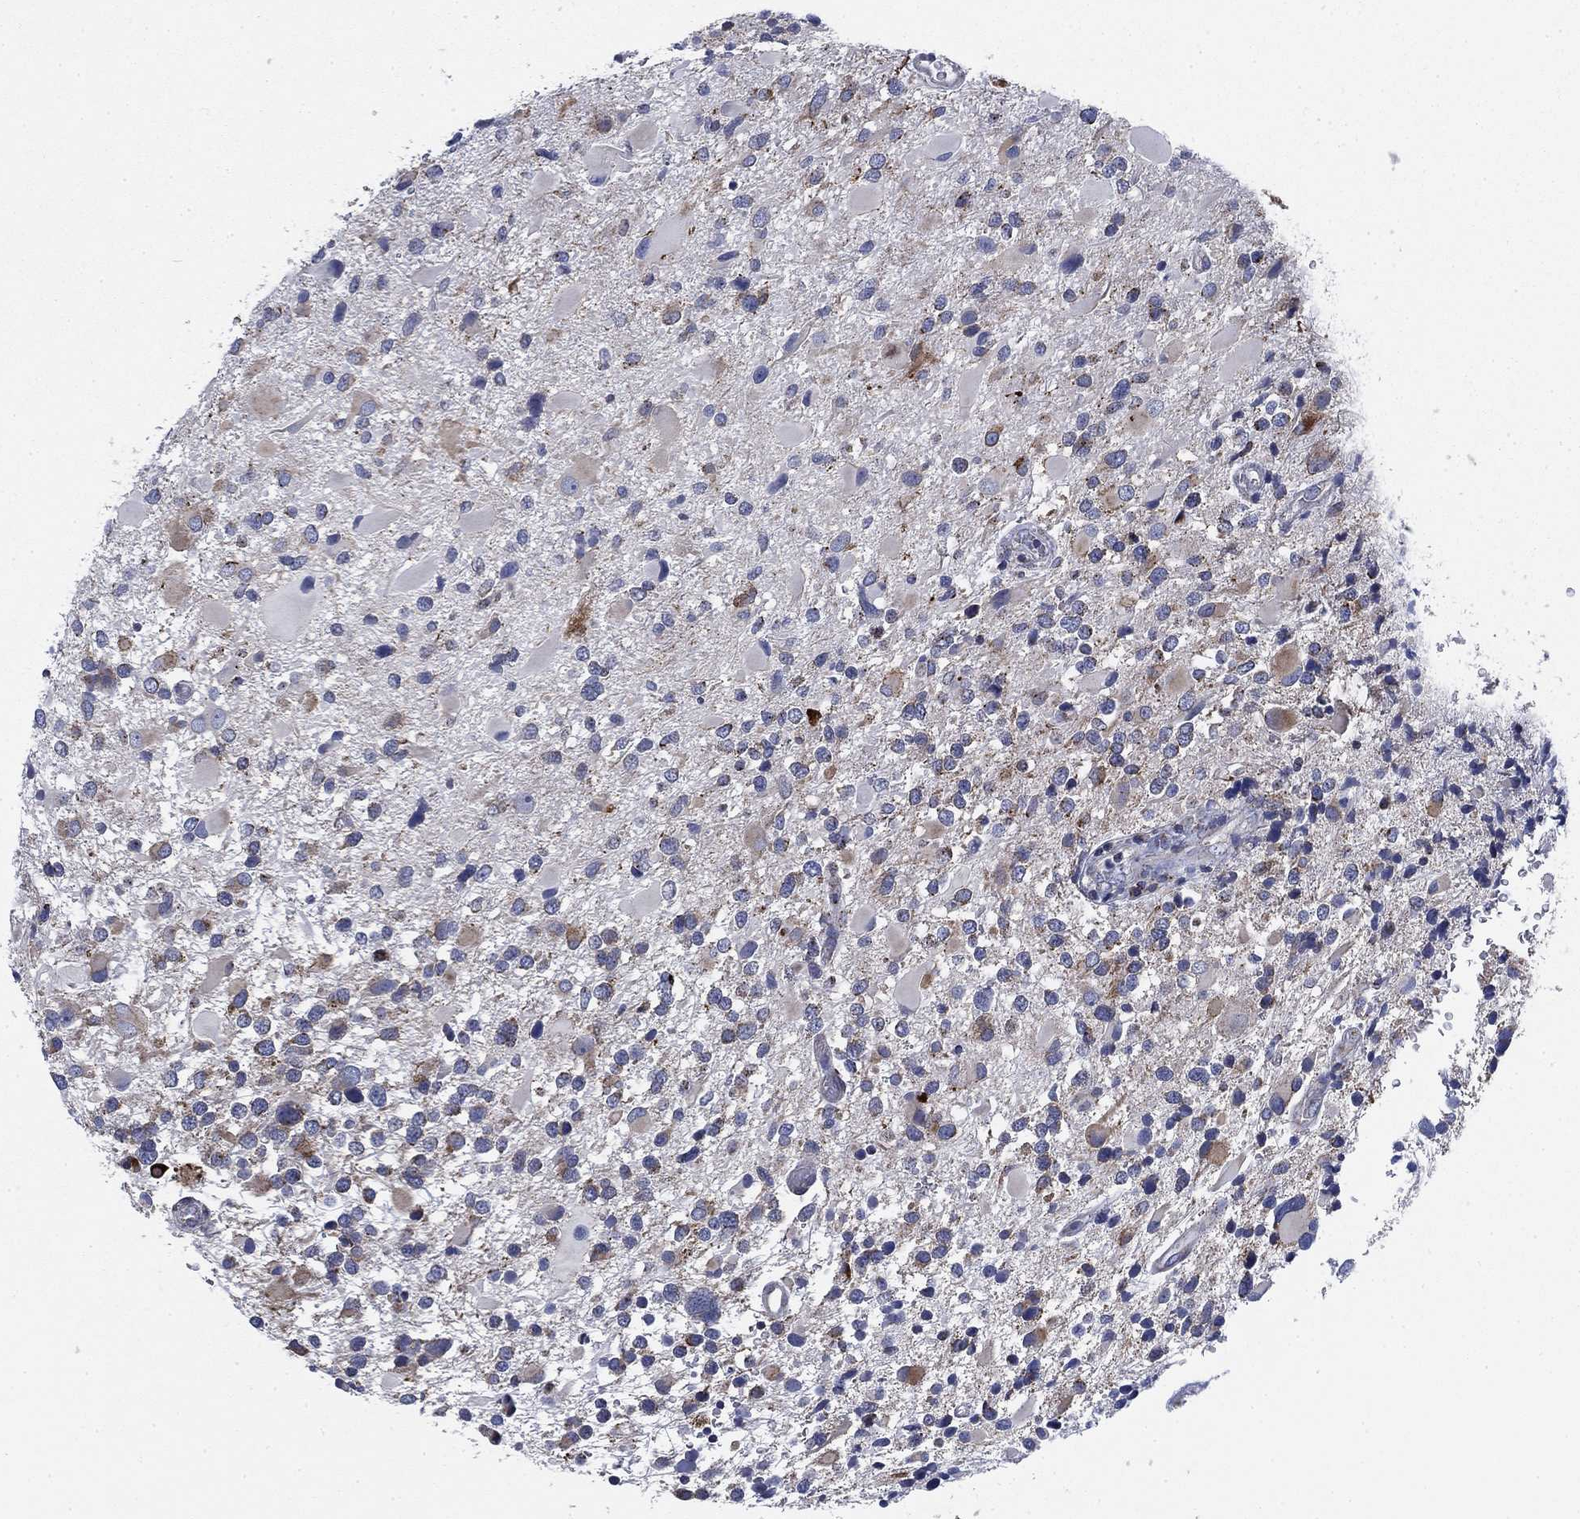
{"staining": {"intensity": "moderate", "quantity": "<25%", "location": "cytoplasmic/membranous"}, "tissue": "glioma", "cell_type": "Tumor cells", "image_type": "cancer", "snomed": [{"axis": "morphology", "description": "Glioma, malignant, Low grade"}, {"axis": "topography", "description": "Brain"}], "caption": "Immunohistochemistry image of human glioma stained for a protein (brown), which exhibits low levels of moderate cytoplasmic/membranous positivity in approximately <25% of tumor cells.", "gene": "NACAD", "patient": {"sex": "female", "age": 32}}